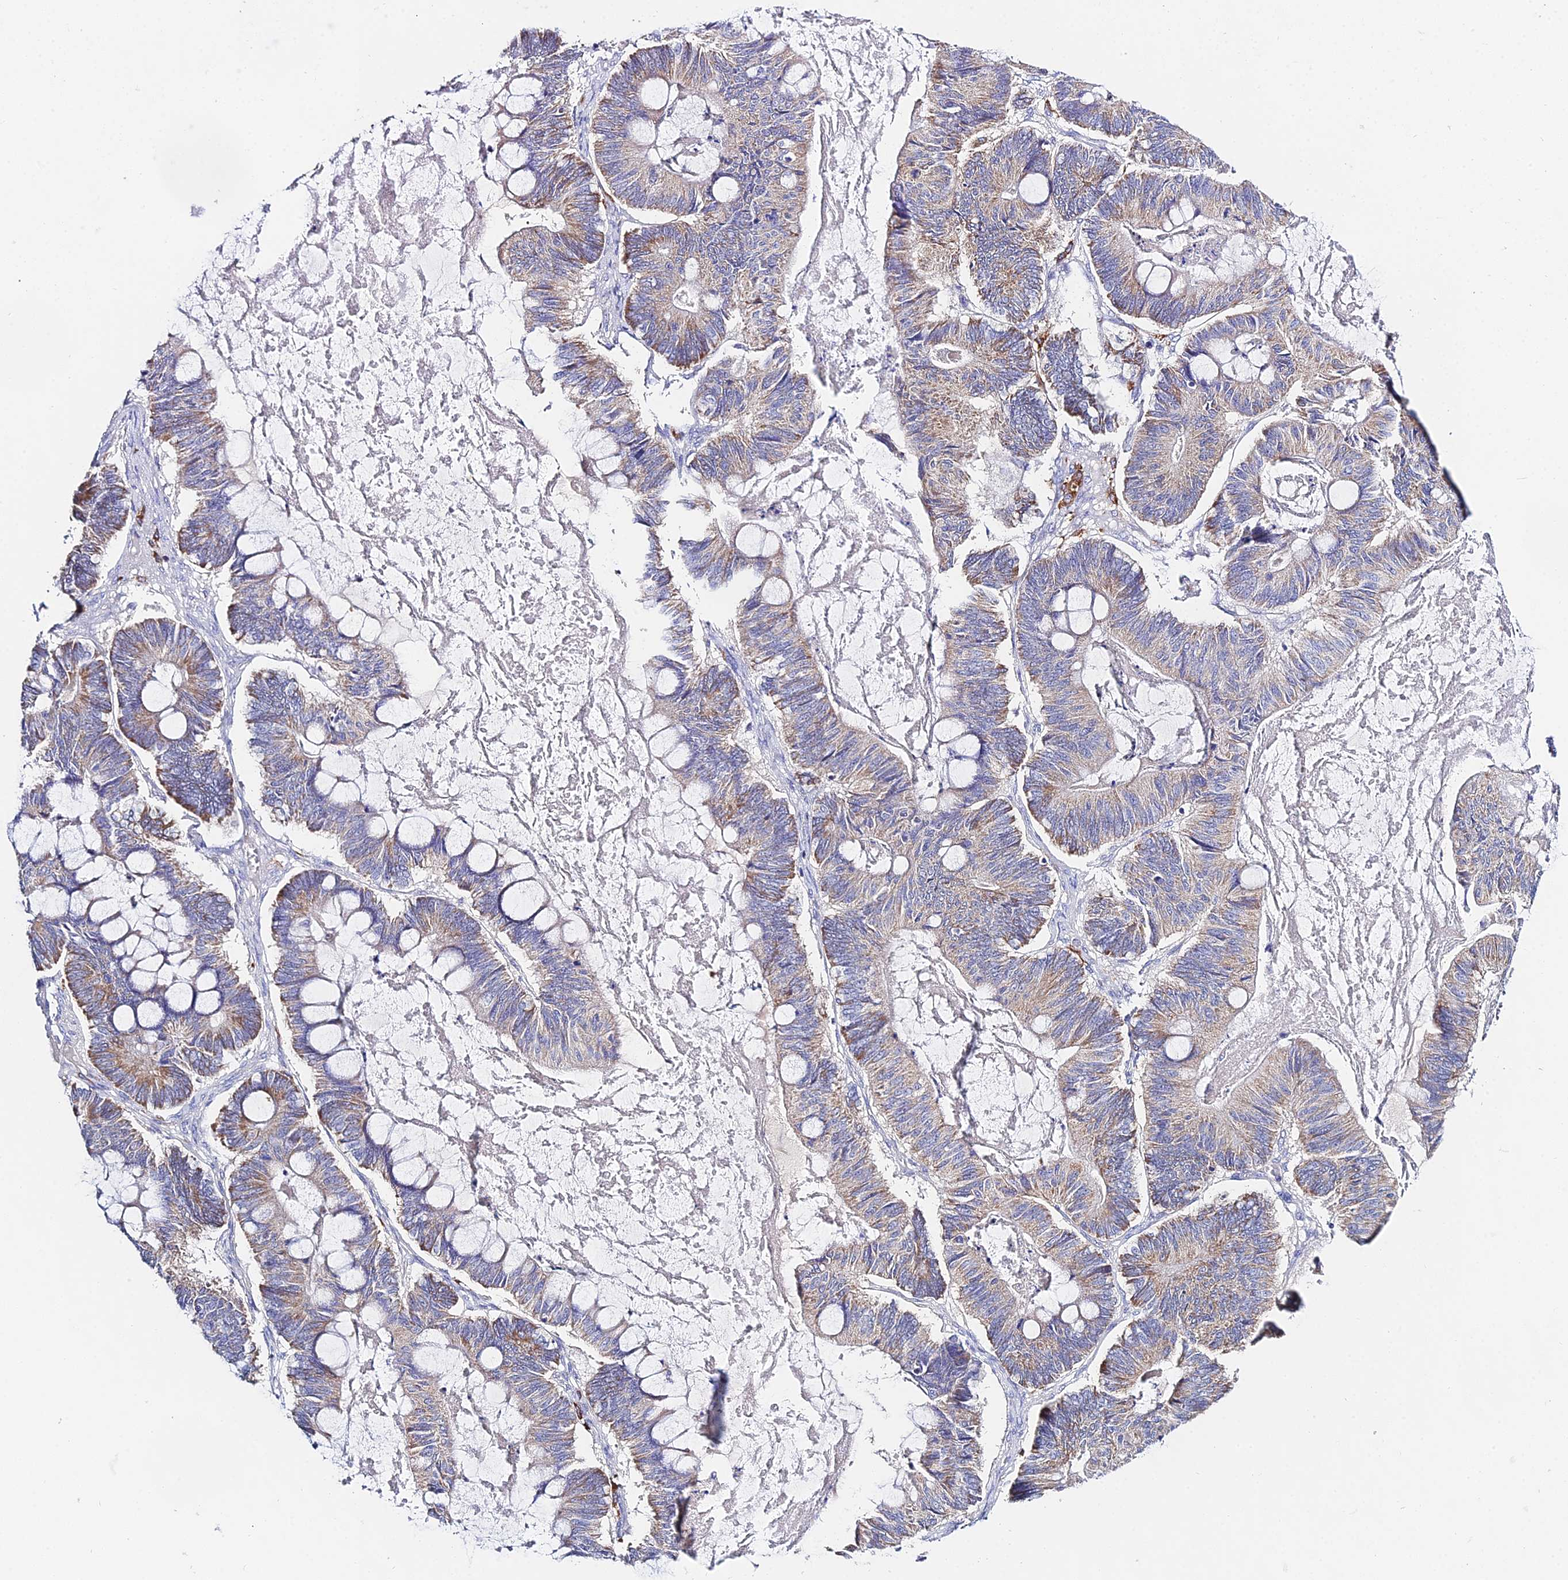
{"staining": {"intensity": "moderate", "quantity": "<25%", "location": "cytoplasmic/membranous"}, "tissue": "ovarian cancer", "cell_type": "Tumor cells", "image_type": "cancer", "snomed": [{"axis": "morphology", "description": "Cystadenocarcinoma, mucinous, NOS"}, {"axis": "topography", "description": "Ovary"}], "caption": "Immunohistochemical staining of human ovarian mucinous cystadenocarcinoma reveals moderate cytoplasmic/membranous protein staining in approximately <25% of tumor cells.", "gene": "PPP2R2C", "patient": {"sex": "female", "age": 61}}